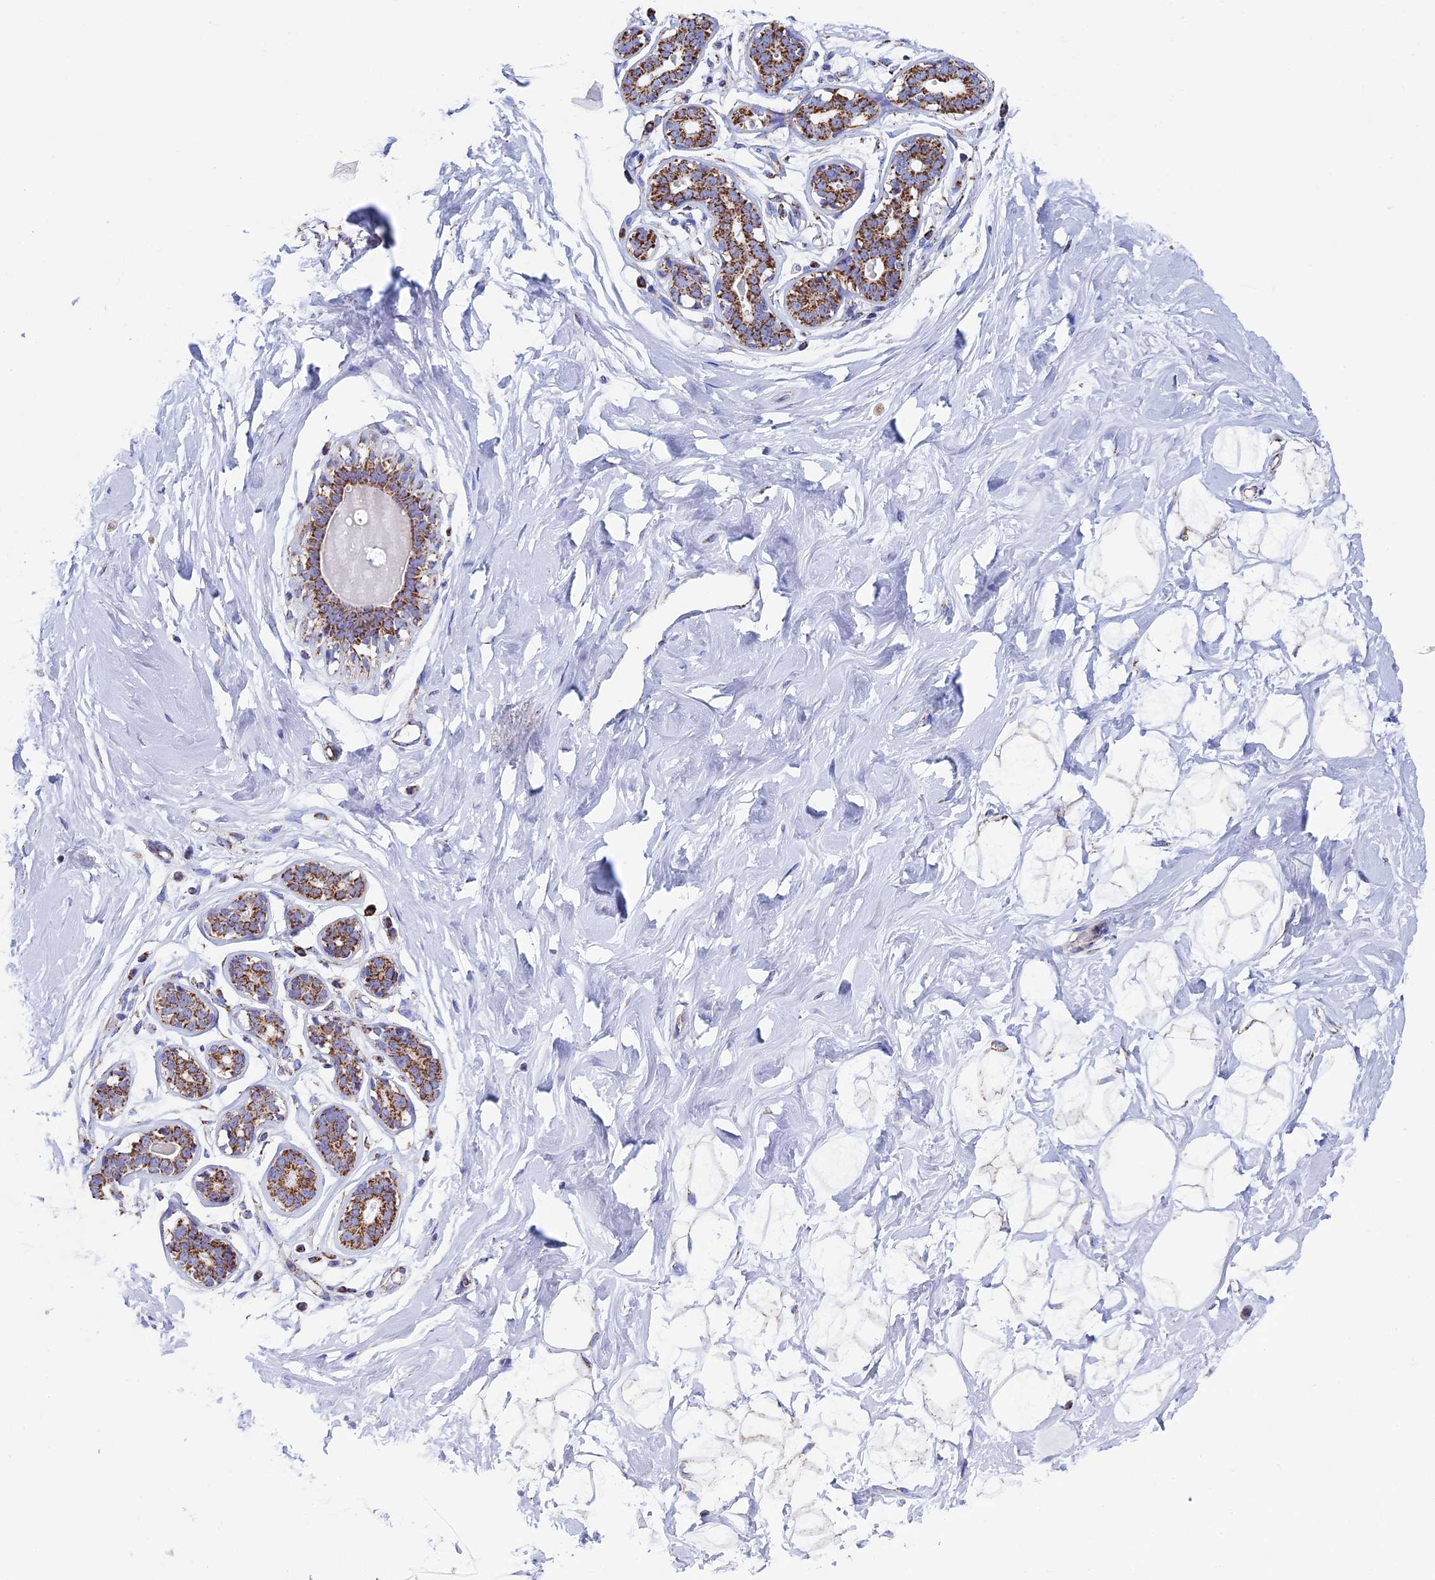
{"staining": {"intensity": "moderate", "quantity": "25%-75%", "location": "cytoplasmic/membranous"}, "tissue": "breast", "cell_type": "Adipocytes", "image_type": "normal", "snomed": [{"axis": "morphology", "description": "Normal tissue, NOS"}, {"axis": "morphology", "description": "Adenoma, NOS"}, {"axis": "topography", "description": "Breast"}], "caption": "A brown stain highlights moderate cytoplasmic/membranous positivity of a protein in adipocytes of benign breast.", "gene": "UQCRFS1", "patient": {"sex": "female", "age": 23}}